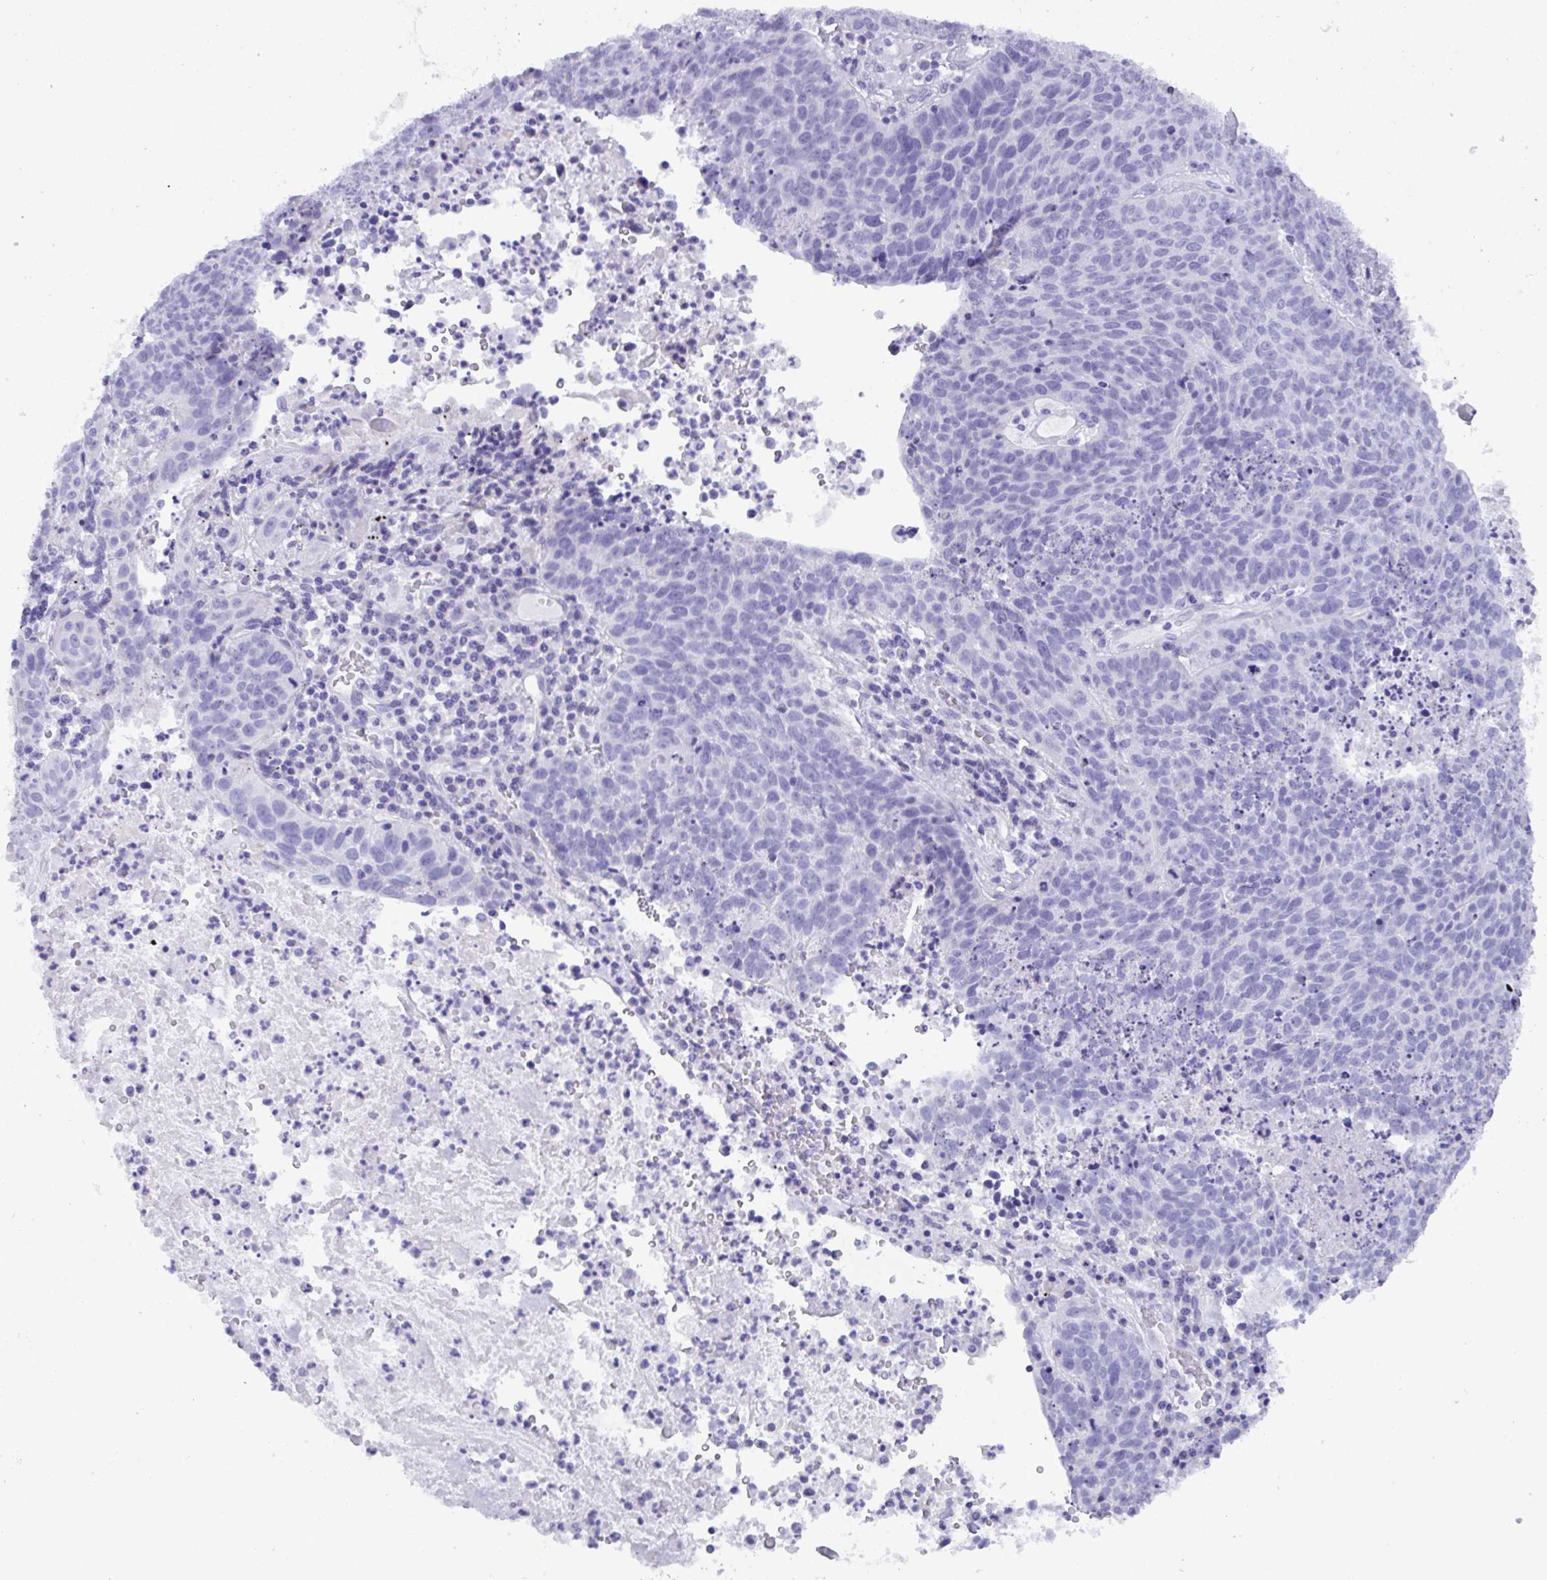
{"staining": {"intensity": "negative", "quantity": "none", "location": "none"}, "tissue": "lung cancer", "cell_type": "Tumor cells", "image_type": "cancer", "snomed": [{"axis": "morphology", "description": "Squamous cell carcinoma, NOS"}, {"axis": "topography", "description": "Lung"}], "caption": "An IHC image of lung squamous cell carcinoma is shown. There is no staining in tumor cells of lung squamous cell carcinoma.", "gene": "C4orf33", "patient": {"sex": "male", "age": 63}}